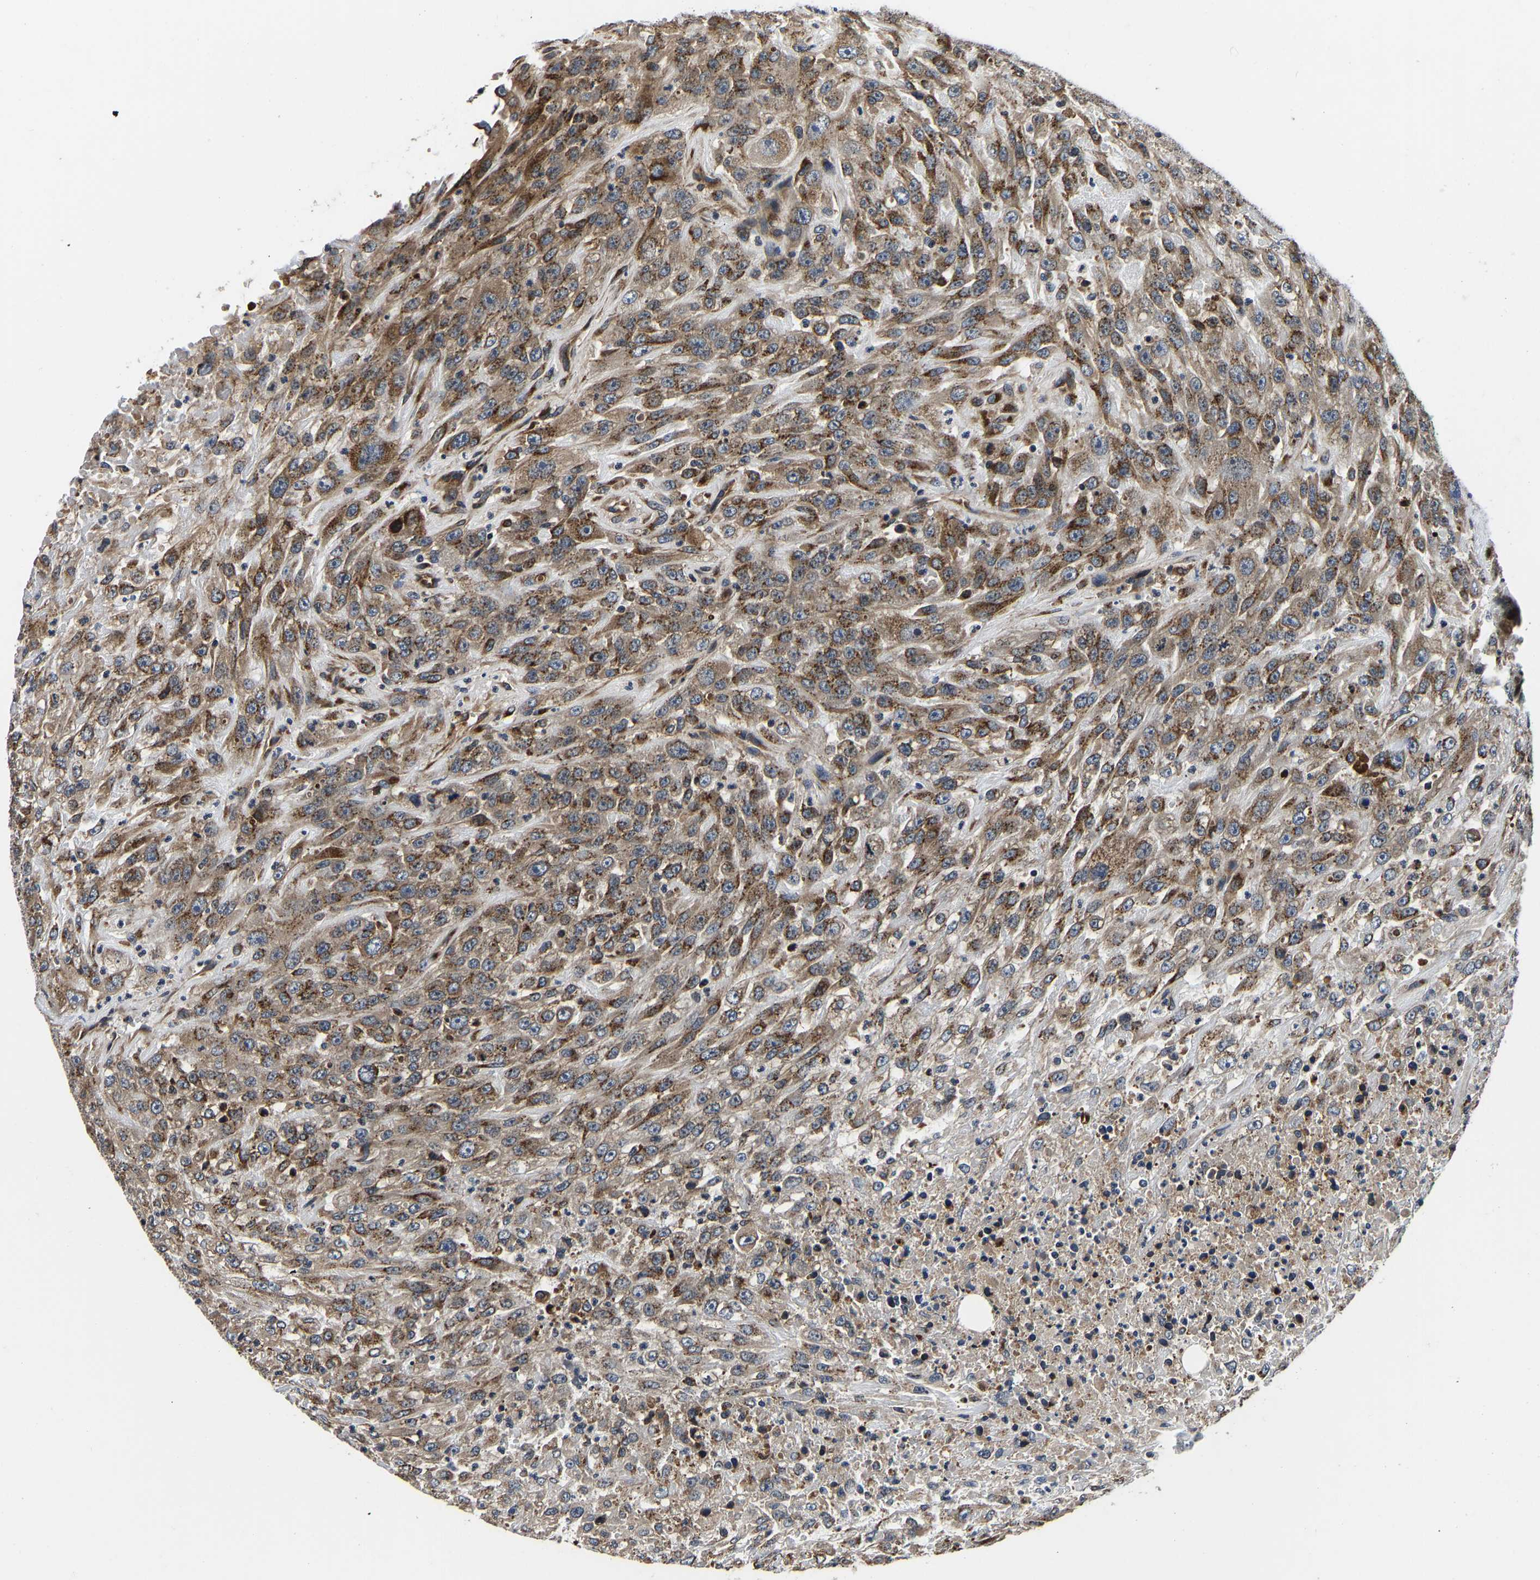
{"staining": {"intensity": "moderate", "quantity": ">75%", "location": "cytoplasmic/membranous"}, "tissue": "urothelial cancer", "cell_type": "Tumor cells", "image_type": "cancer", "snomed": [{"axis": "morphology", "description": "Urothelial carcinoma, High grade"}, {"axis": "topography", "description": "Urinary bladder"}], "caption": "A micrograph showing moderate cytoplasmic/membranous staining in about >75% of tumor cells in urothelial cancer, as visualized by brown immunohistochemical staining.", "gene": "RABAC1", "patient": {"sex": "male", "age": 46}}